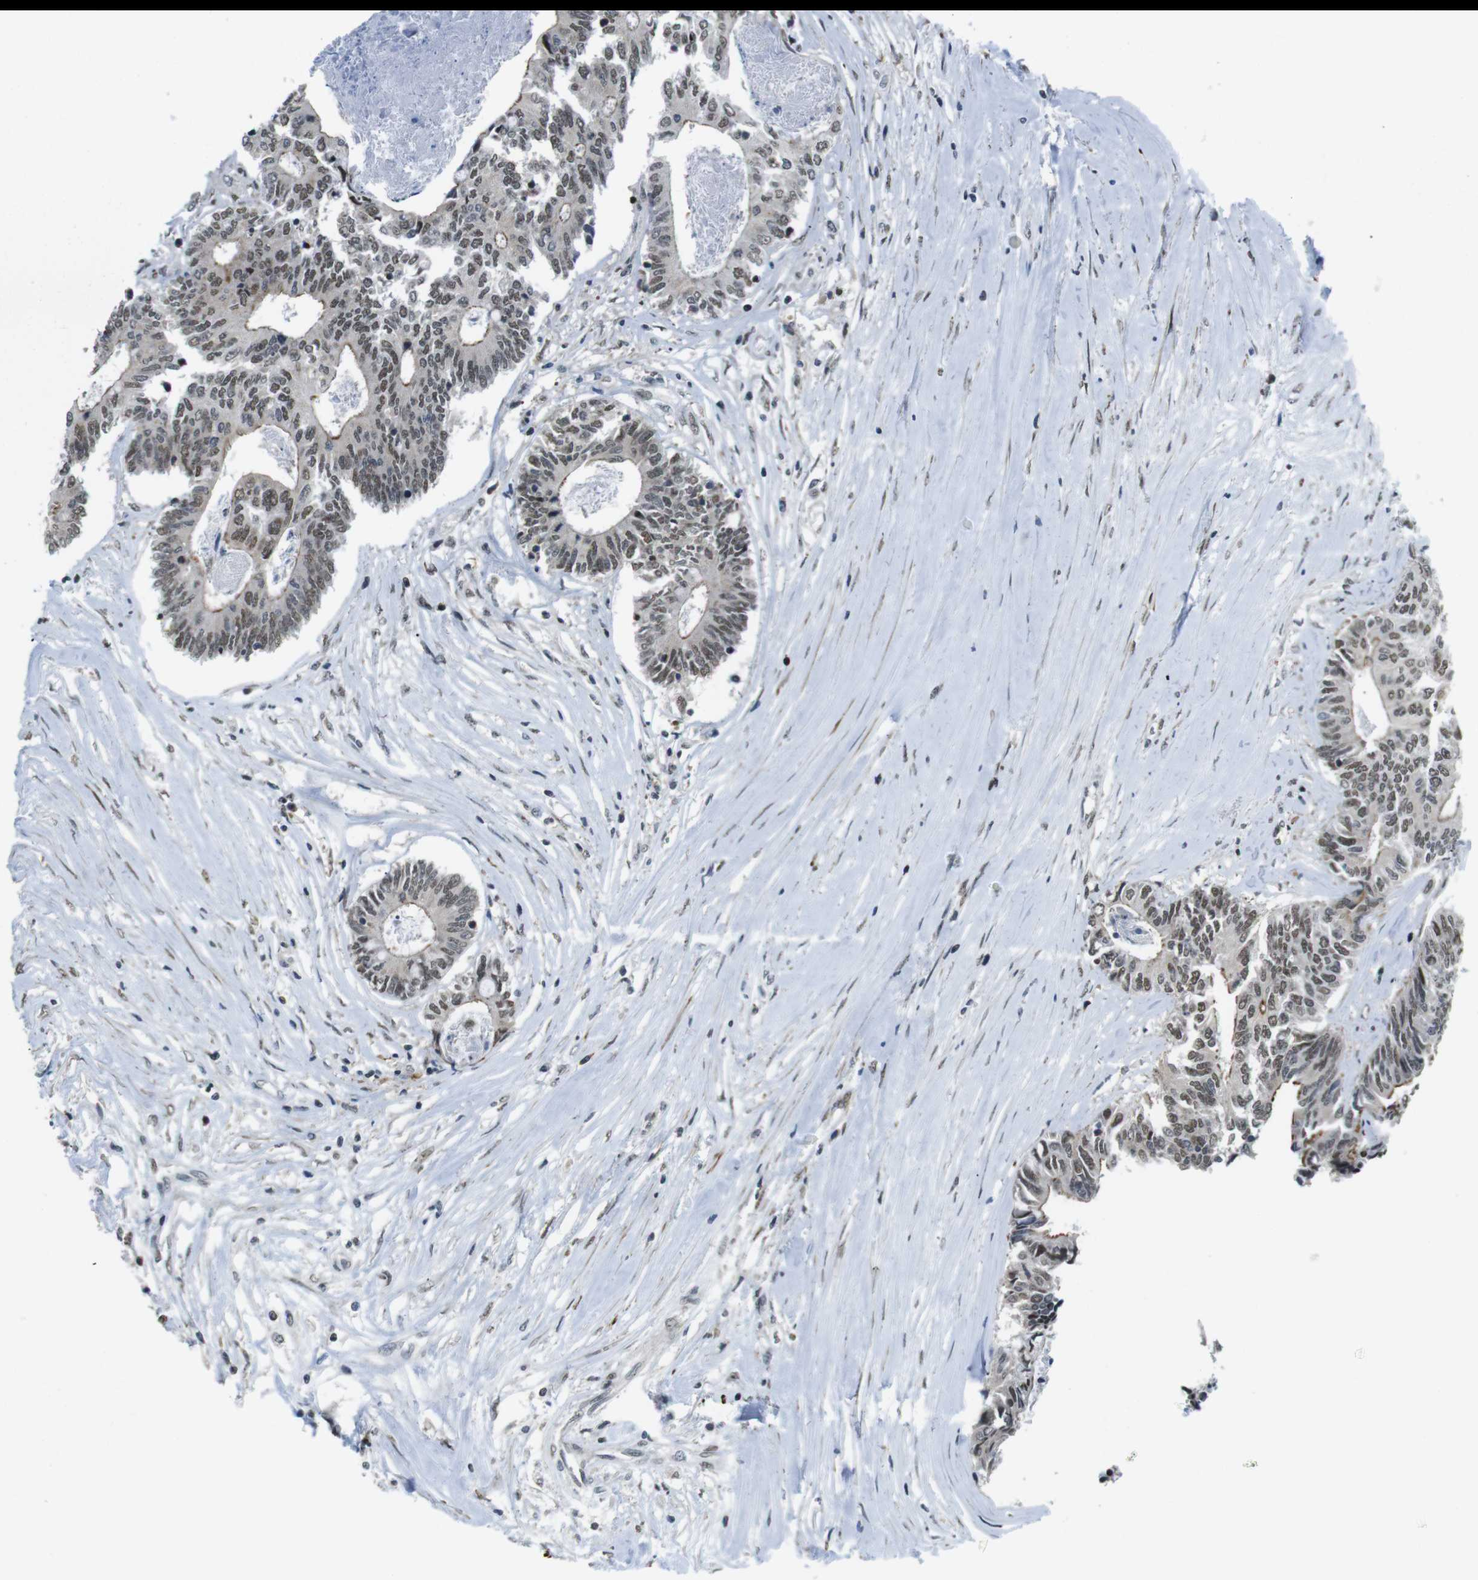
{"staining": {"intensity": "moderate", "quantity": ">75%", "location": "nuclear"}, "tissue": "colorectal cancer", "cell_type": "Tumor cells", "image_type": "cancer", "snomed": [{"axis": "morphology", "description": "Adenocarcinoma, NOS"}, {"axis": "topography", "description": "Rectum"}], "caption": "Tumor cells exhibit medium levels of moderate nuclear staining in approximately >75% of cells in adenocarcinoma (colorectal).", "gene": "USP7", "patient": {"sex": "male", "age": 63}}